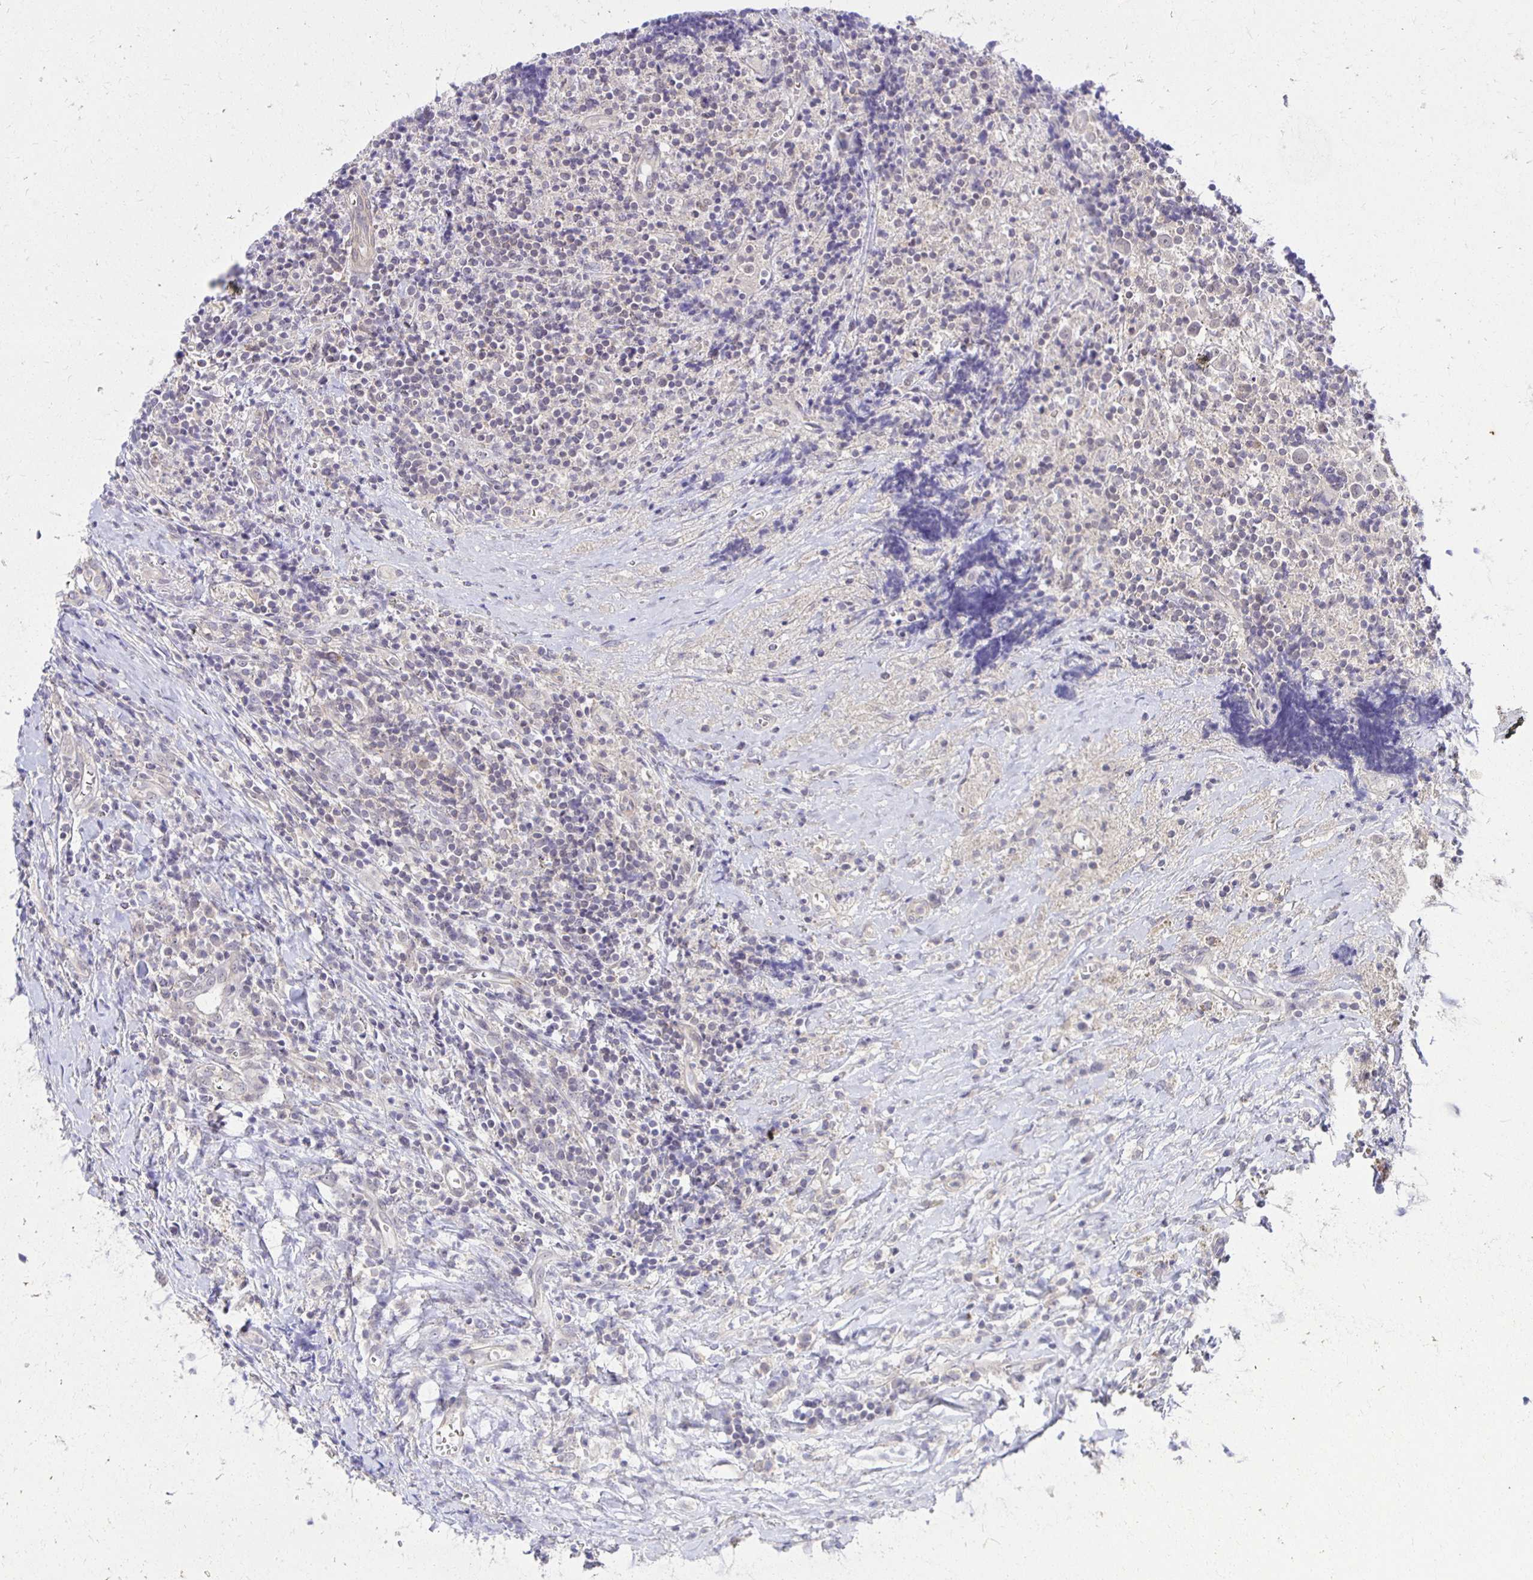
{"staining": {"intensity": "negative", "quantity": "none", "location": "none"}, "tissue": "lymphoma", "cell_type": "Tumor cells", "image_type": "cancer", "snomed": [{"axis": "morphology", "description": "Hodgkin's disease, NOS"}, {"axis": "topography", "description": "Thymus, NOS"}], "caption": "Immunohistochemical staining of lymphoma displays no significant expression in tumor cells. (Immunohistochemistry (ihc), brightfield microscopy, high magnification).", "gene": "MIEN1", "patient": {"sex": "female", "age": 17}}